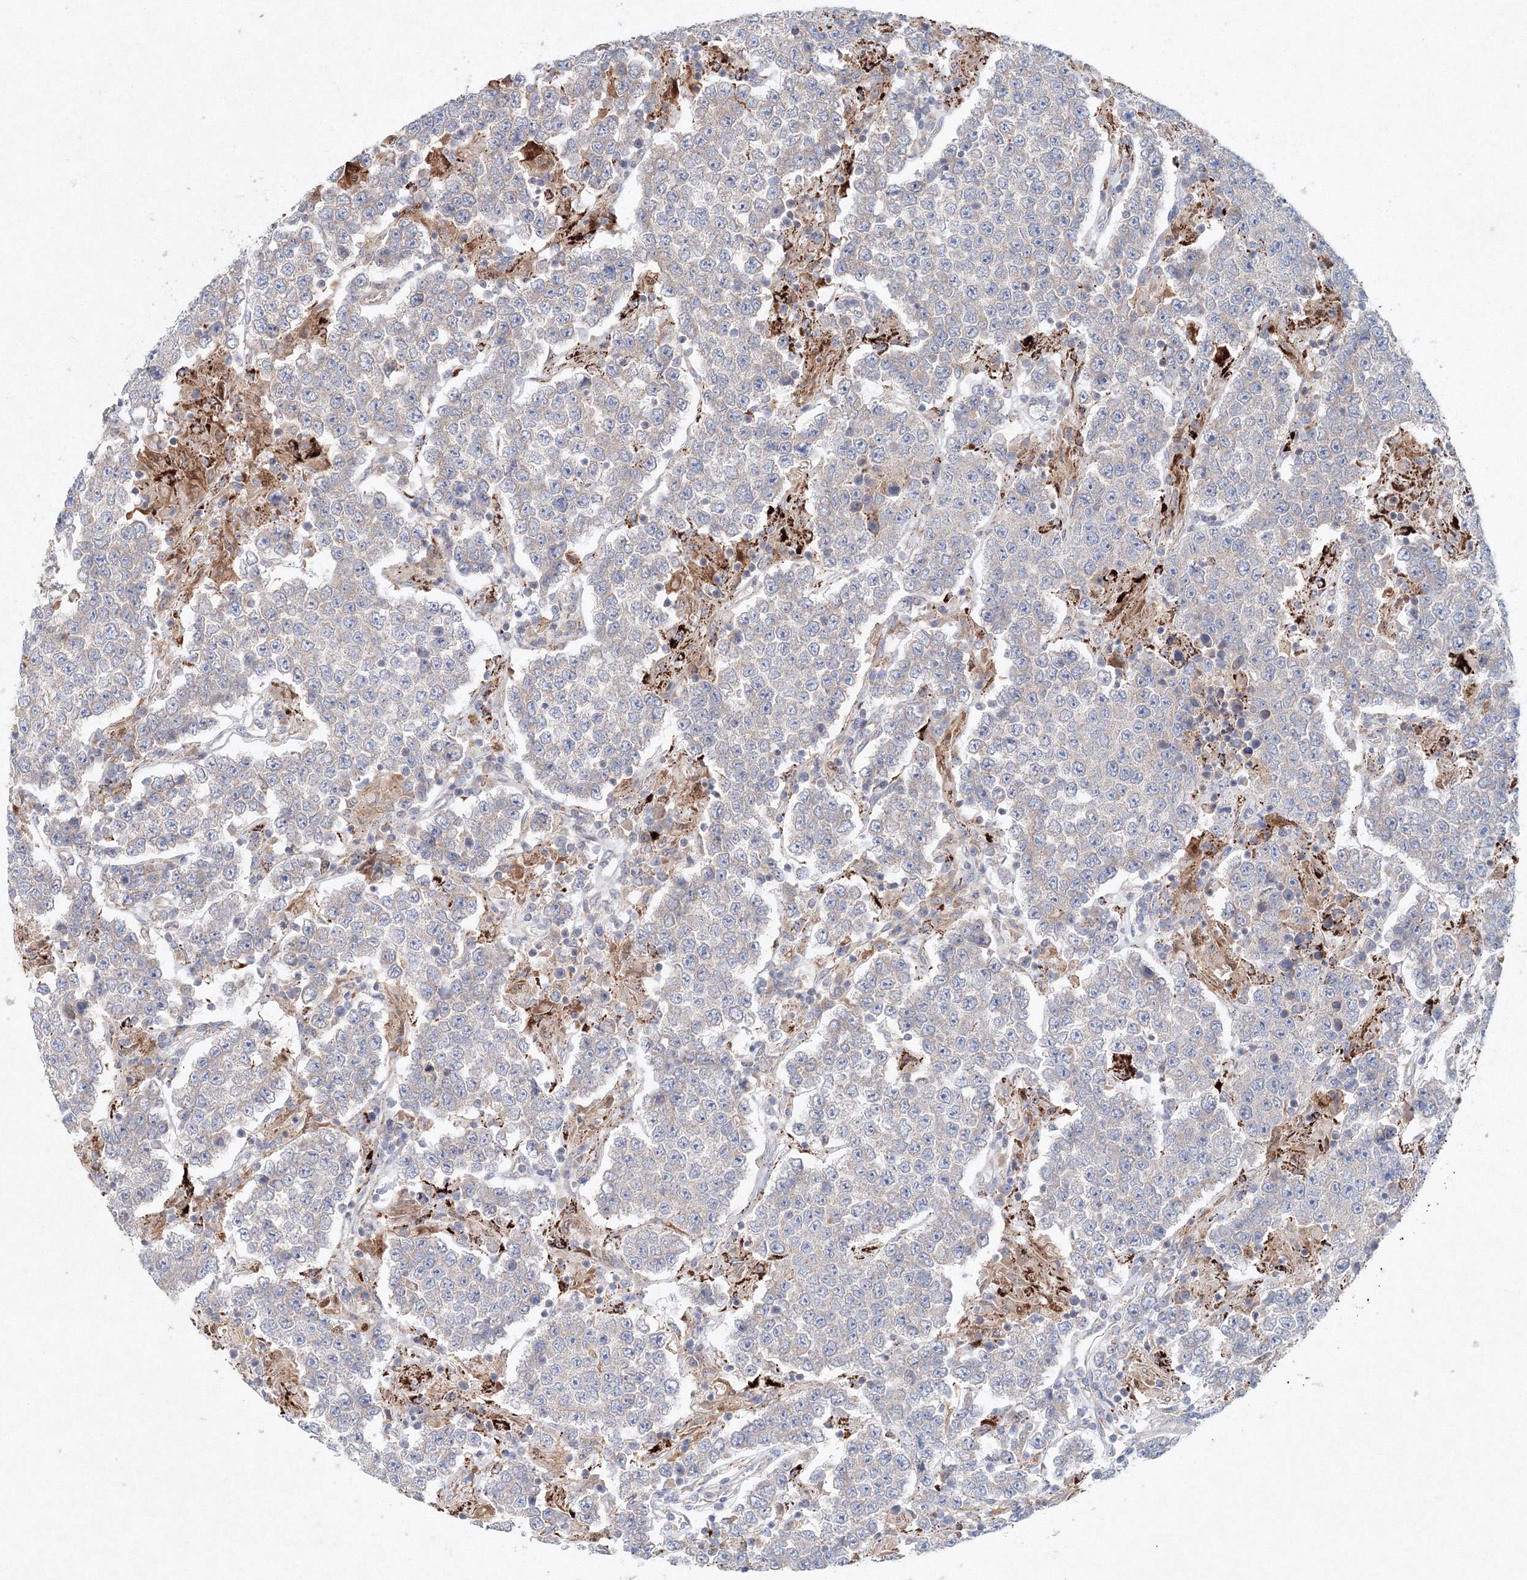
{"staining": {"intensity": "negative", "quantity": "none", "location": "none"}, "tissue": "testis cancer", "cell_type": "Tumor cells", "image_type": "cancer", "snomed": [{"axis": "morphology", "description": "Normal tissue, NOS"}, {"axis": "morphology", "description": "Urothelial carcinoma, High grade"}, {"axis": "morphology", "description": "Seminoma, NOS"}, {"axis": "morphology", "description": "Carcinoma, Embryonal, NOS"}, {"axis": "topography", "description": "Urinary bladder"}, {"axis": "topography", "description": "Testis"}], "caption": "High power microscopy histopathology image of an immunohistochemistry (IHC) micrograph of testis cancer (embryonal carcinoma), revealing no significant staining in tumor cells.", "gene": "WDR49", "patient": {"sex": "male", "age": 41}}